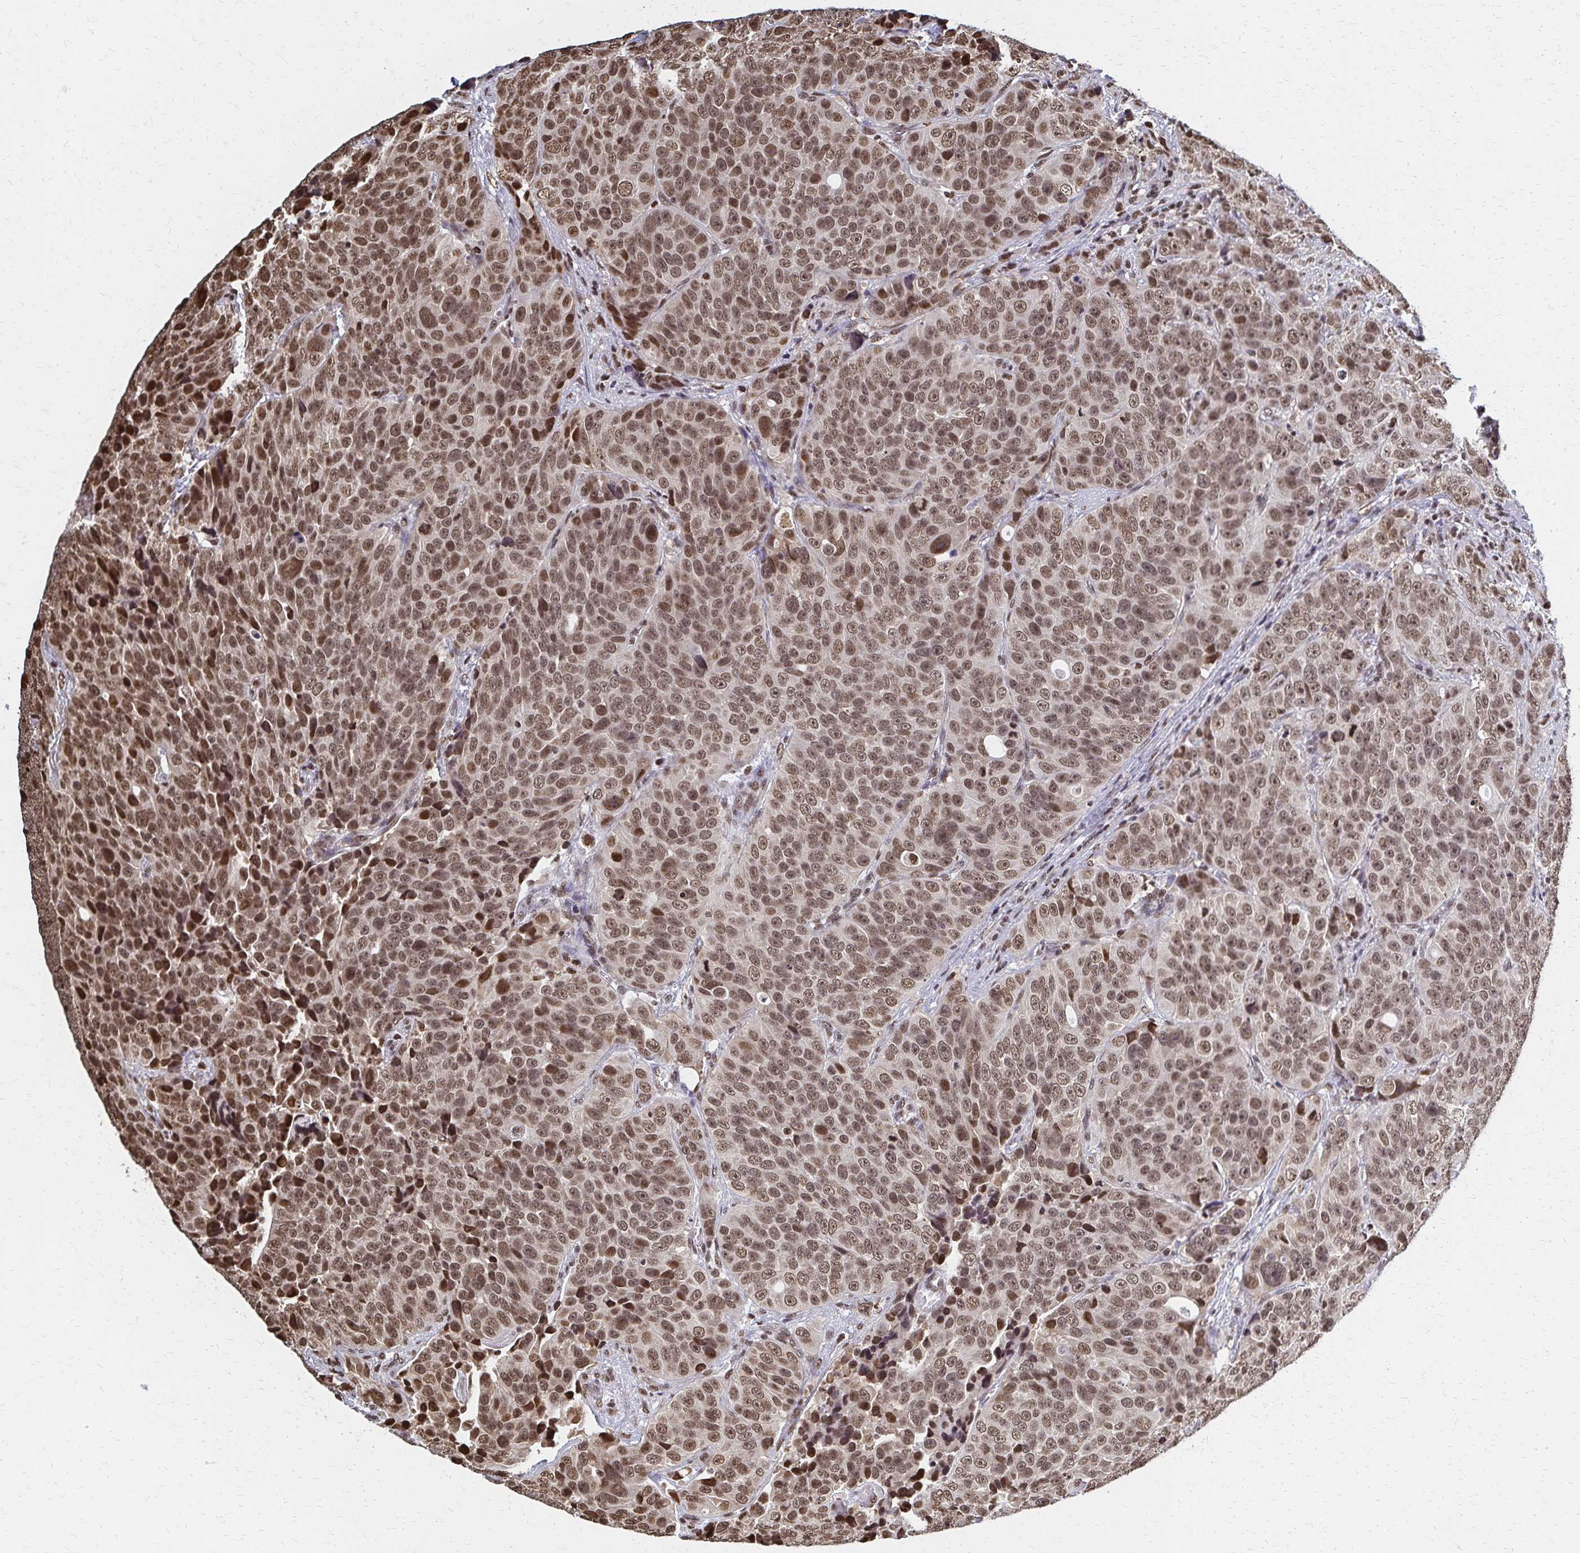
{"staining": {"intensity": "moderate", "quantity": ">75%", "location": "nuclear"}, "tissue": "urothelial cancer", "cell_type": "Tumor cells", "image_type": "cancer", "snomed": [{"axis": "morphology", "description": "Urothelial carcinoma, NOS"}, {"axis": "topography", "description": "Urinary bladder"}], "caption": "IHC (DAB) staining of transitional cell carcinoma exhibits moderate nuclear protein expression in approximately >75% of tumor cells. Immunohistochemistry (ihc) stains the protein in brown and the nuclei are stained blue.", "gene": "HOXA9", "patient": {"sex": "male", "age": 52}}